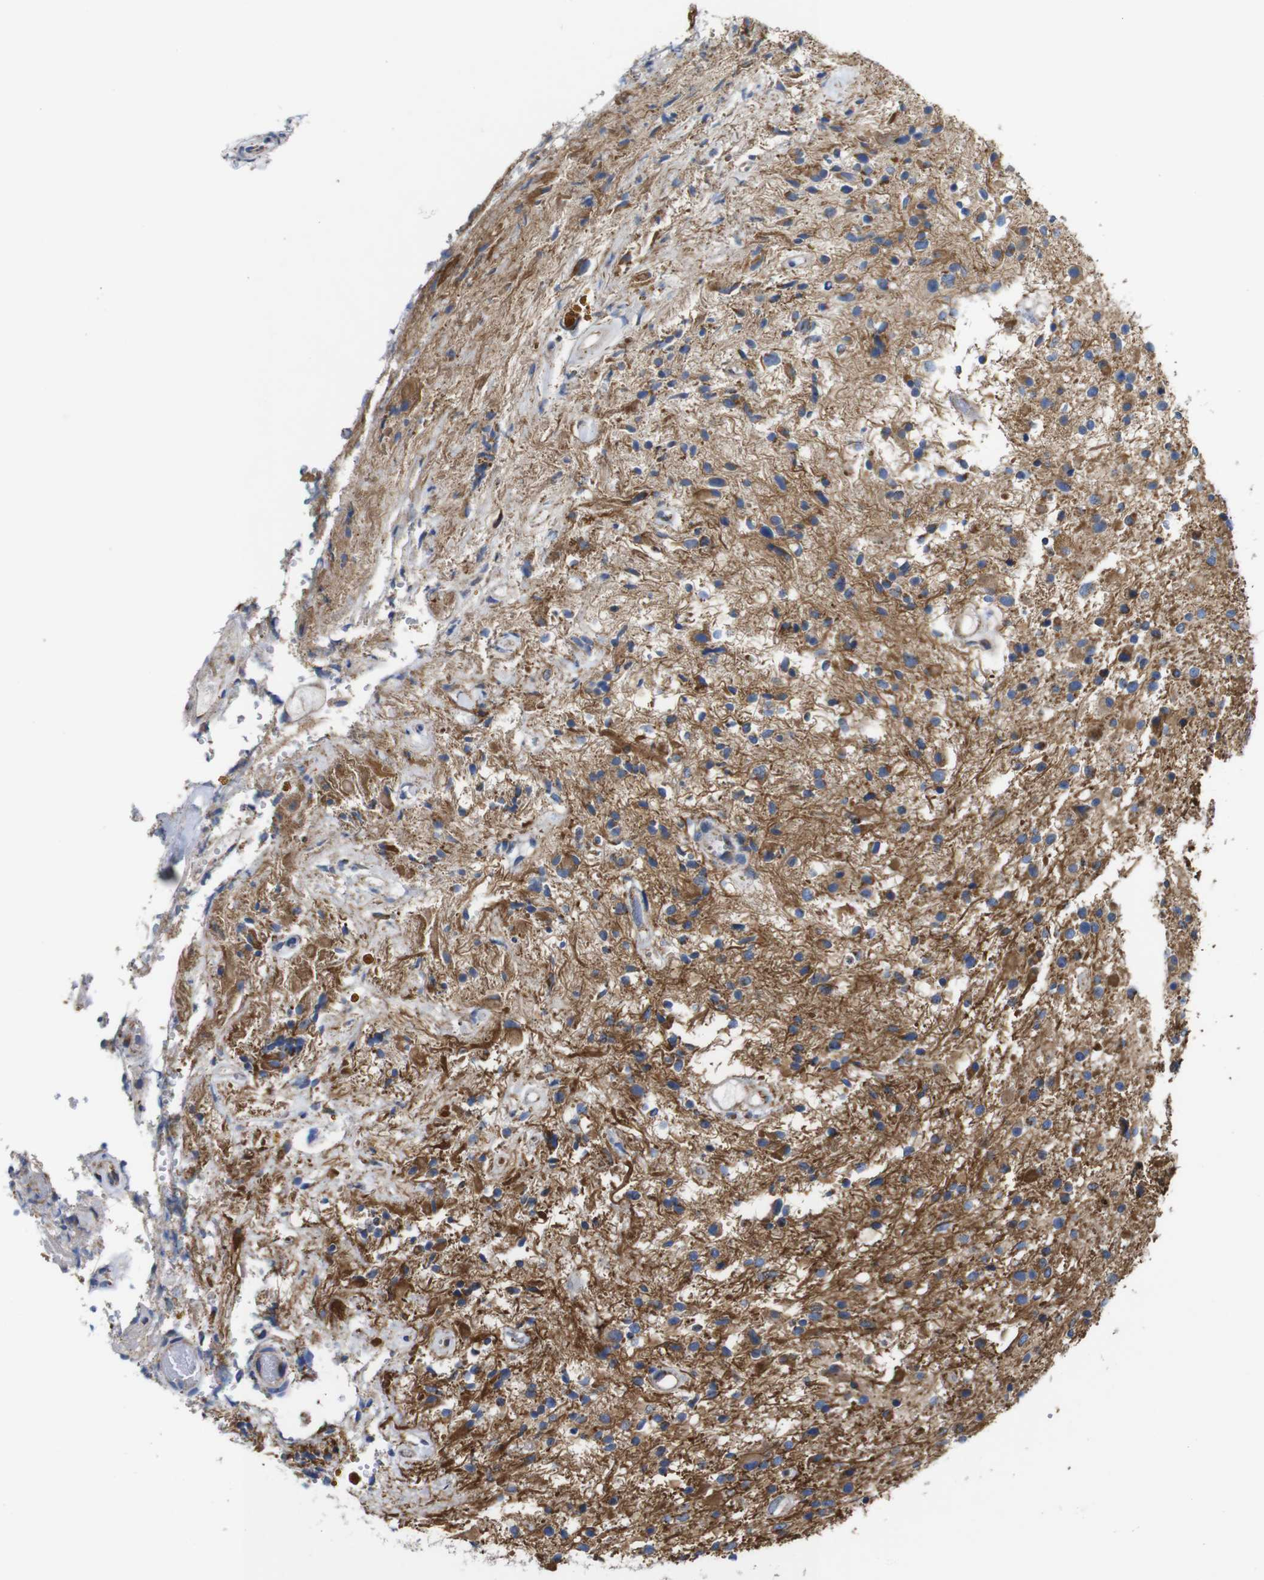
{"staining": {"intensity": "moderate", "quantity": "25%-75%", "location": "cytoplasmic/membranous"}, "tissue": "glioma", "cell_type": "Tumor cells", "image_type": "cancer", "snomed": [{"axis": "morphology", "description": "Glioma, malignant, High grade"}, {"axis": "topography", "description": "Brain"}], "caption": "This is an image of immunohistochemistry staining of glioma, which shows moderate staining in the cytoplasmic/membranous of tumor cells.", "gene": "PDCD1LG2", "patient": {"sex": "male", "age": 33}}